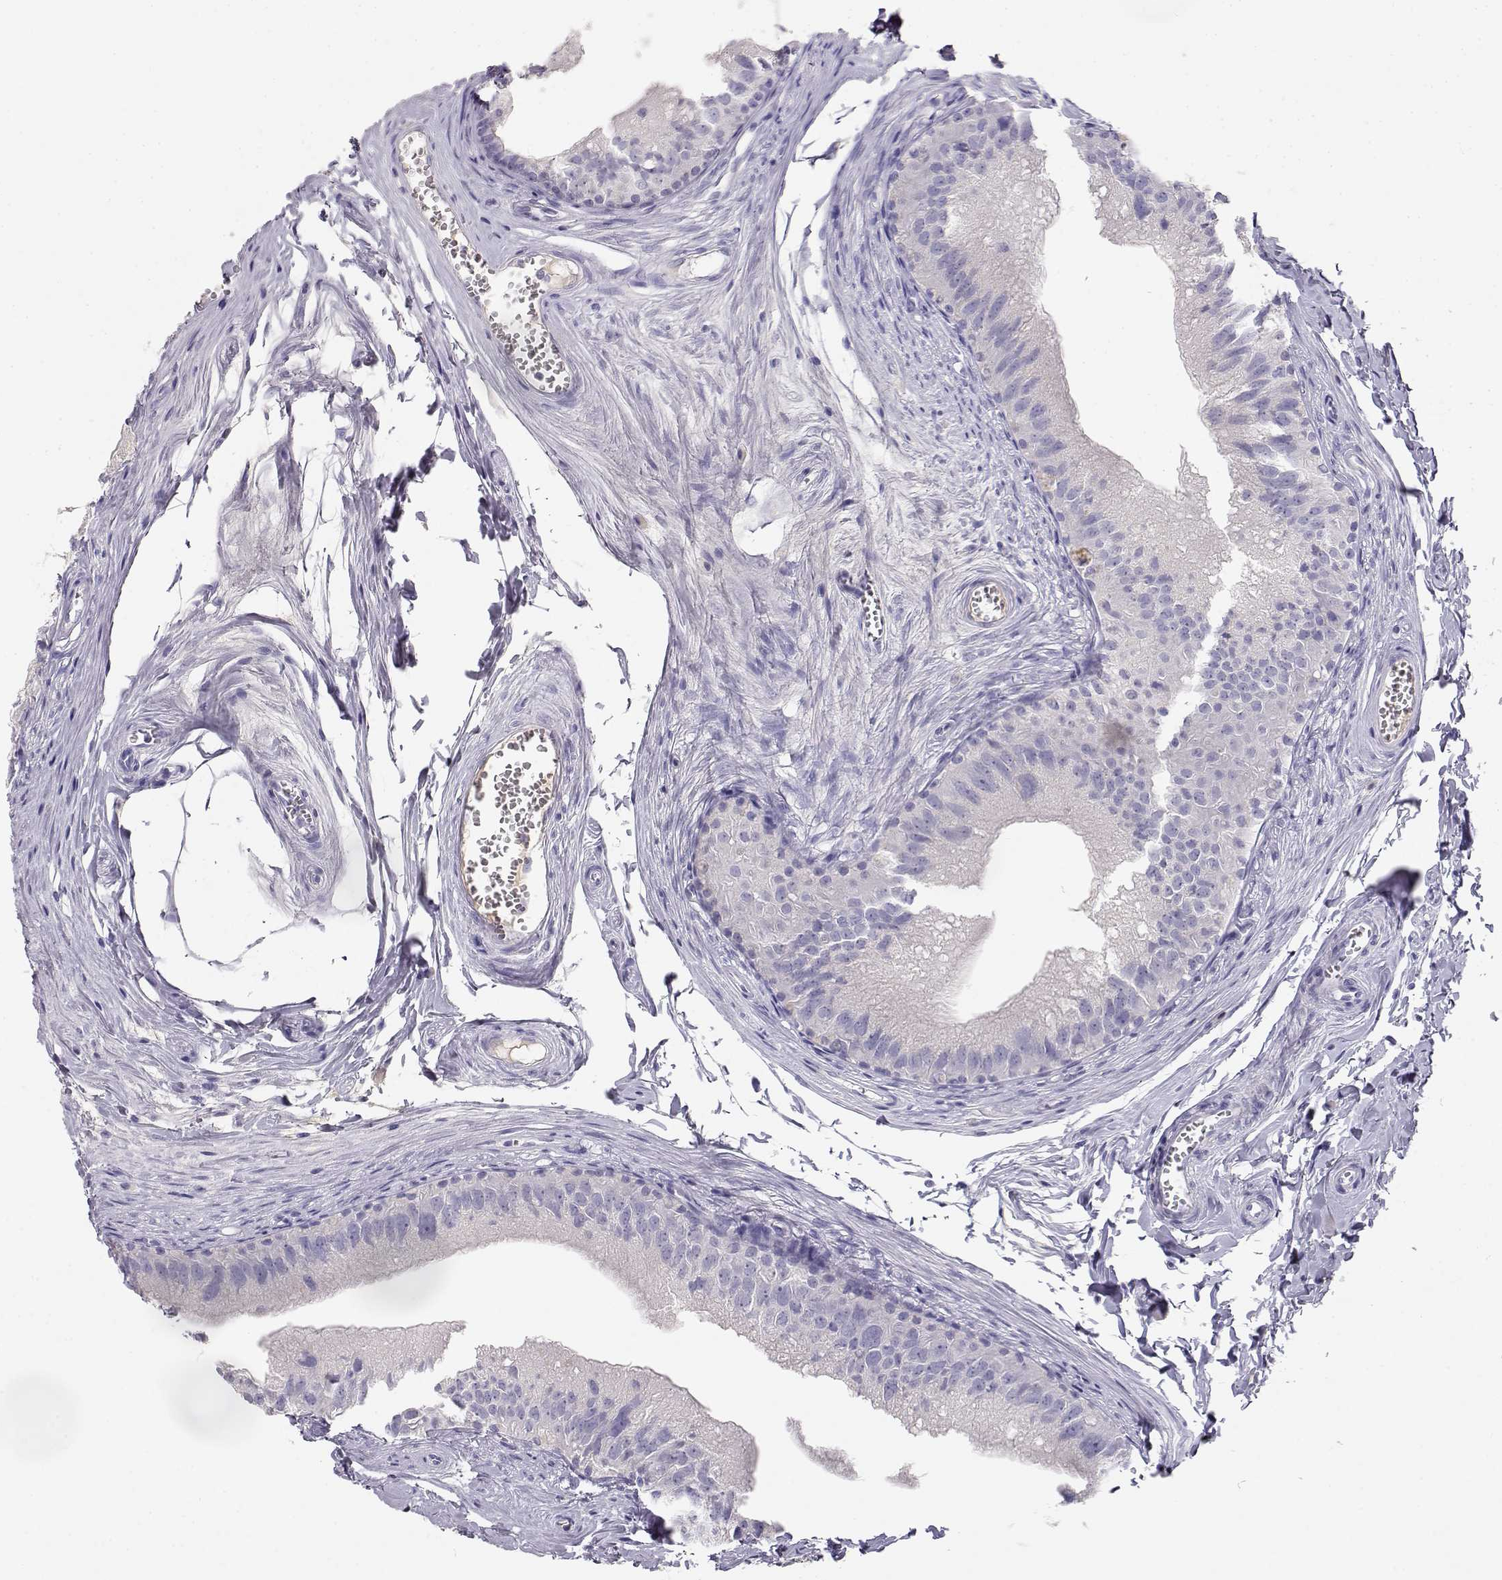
{"staining": {"intensity": "negative", "quantity": "none", "location": "none"}, "tissue": "epididymis", "cell_type": "Glandular cells", "image_type": "normal", "snomed": [{"axis": "morphology", "description": "Normal tissue, NOS"}, {"axis": "topography", "description": "Epididymis"}], "caption": "Immunohistochemistry (IHC) image of unremarkable epididymis: epididymis stained with DAB demonstrates no significant protein expression in glandular cells. (DAB IHC with hematoxylin counter stain).", "gene": "GPR174", "patient": {"sex": "male", "age": 45}}